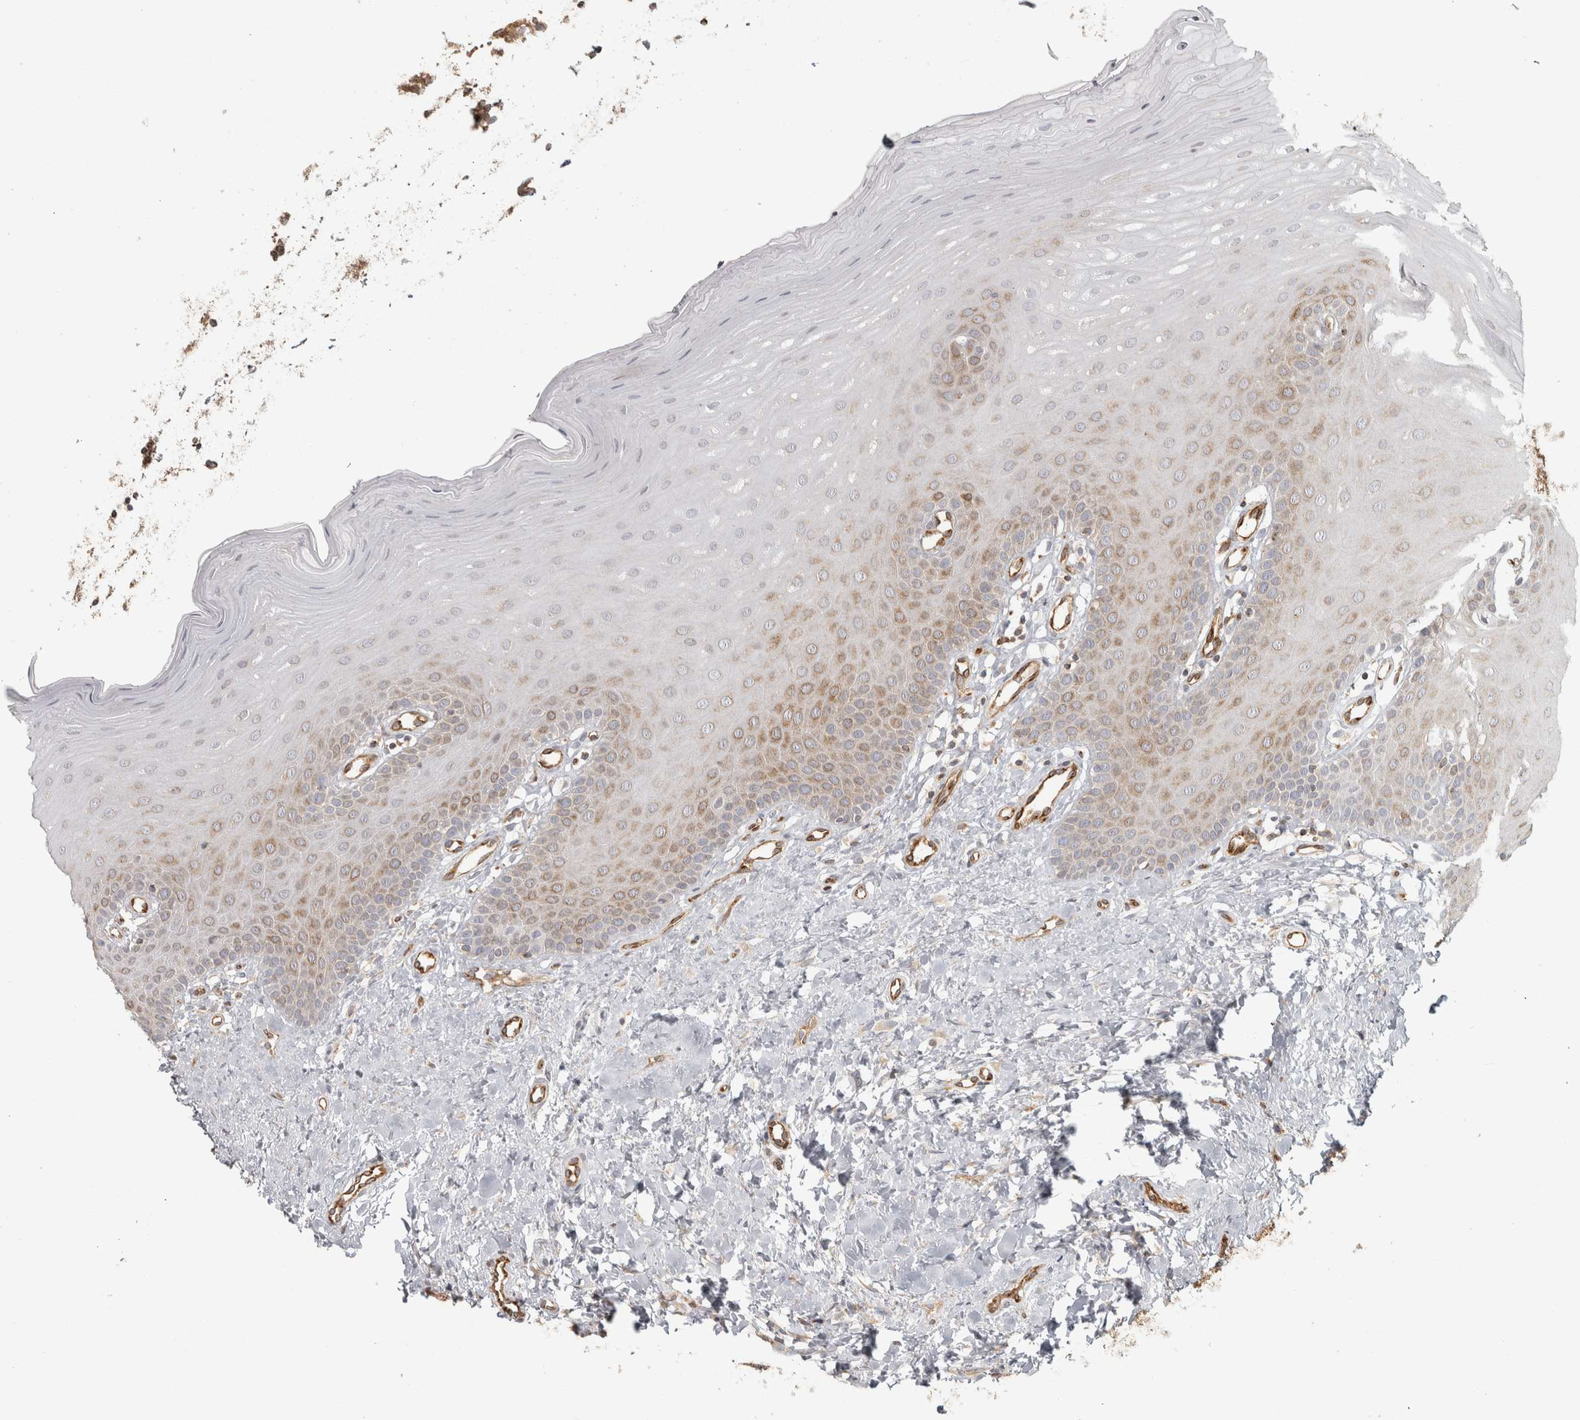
{"staining": {"intensity": "moderate", "quantity": "<25%", "location": "cytoplasmic/membranous"}, "tissue": "oral mucosa", "cell_type": "Squamous epithelial cells", "image_type": "normal", "snomed": [{"axis": "morphology", "description": "Normal tissue, NOS"}, {"axis": "topography", "description": "Oral tissue"}], "caption": "Oral mucosa stained for a protein (brown) shows moderate cytoplasmic/membranous positive expression in about <25% of squamous epithelial cells.", "gene": "HLA", "patient": {"sex": "female", "age": 39}}